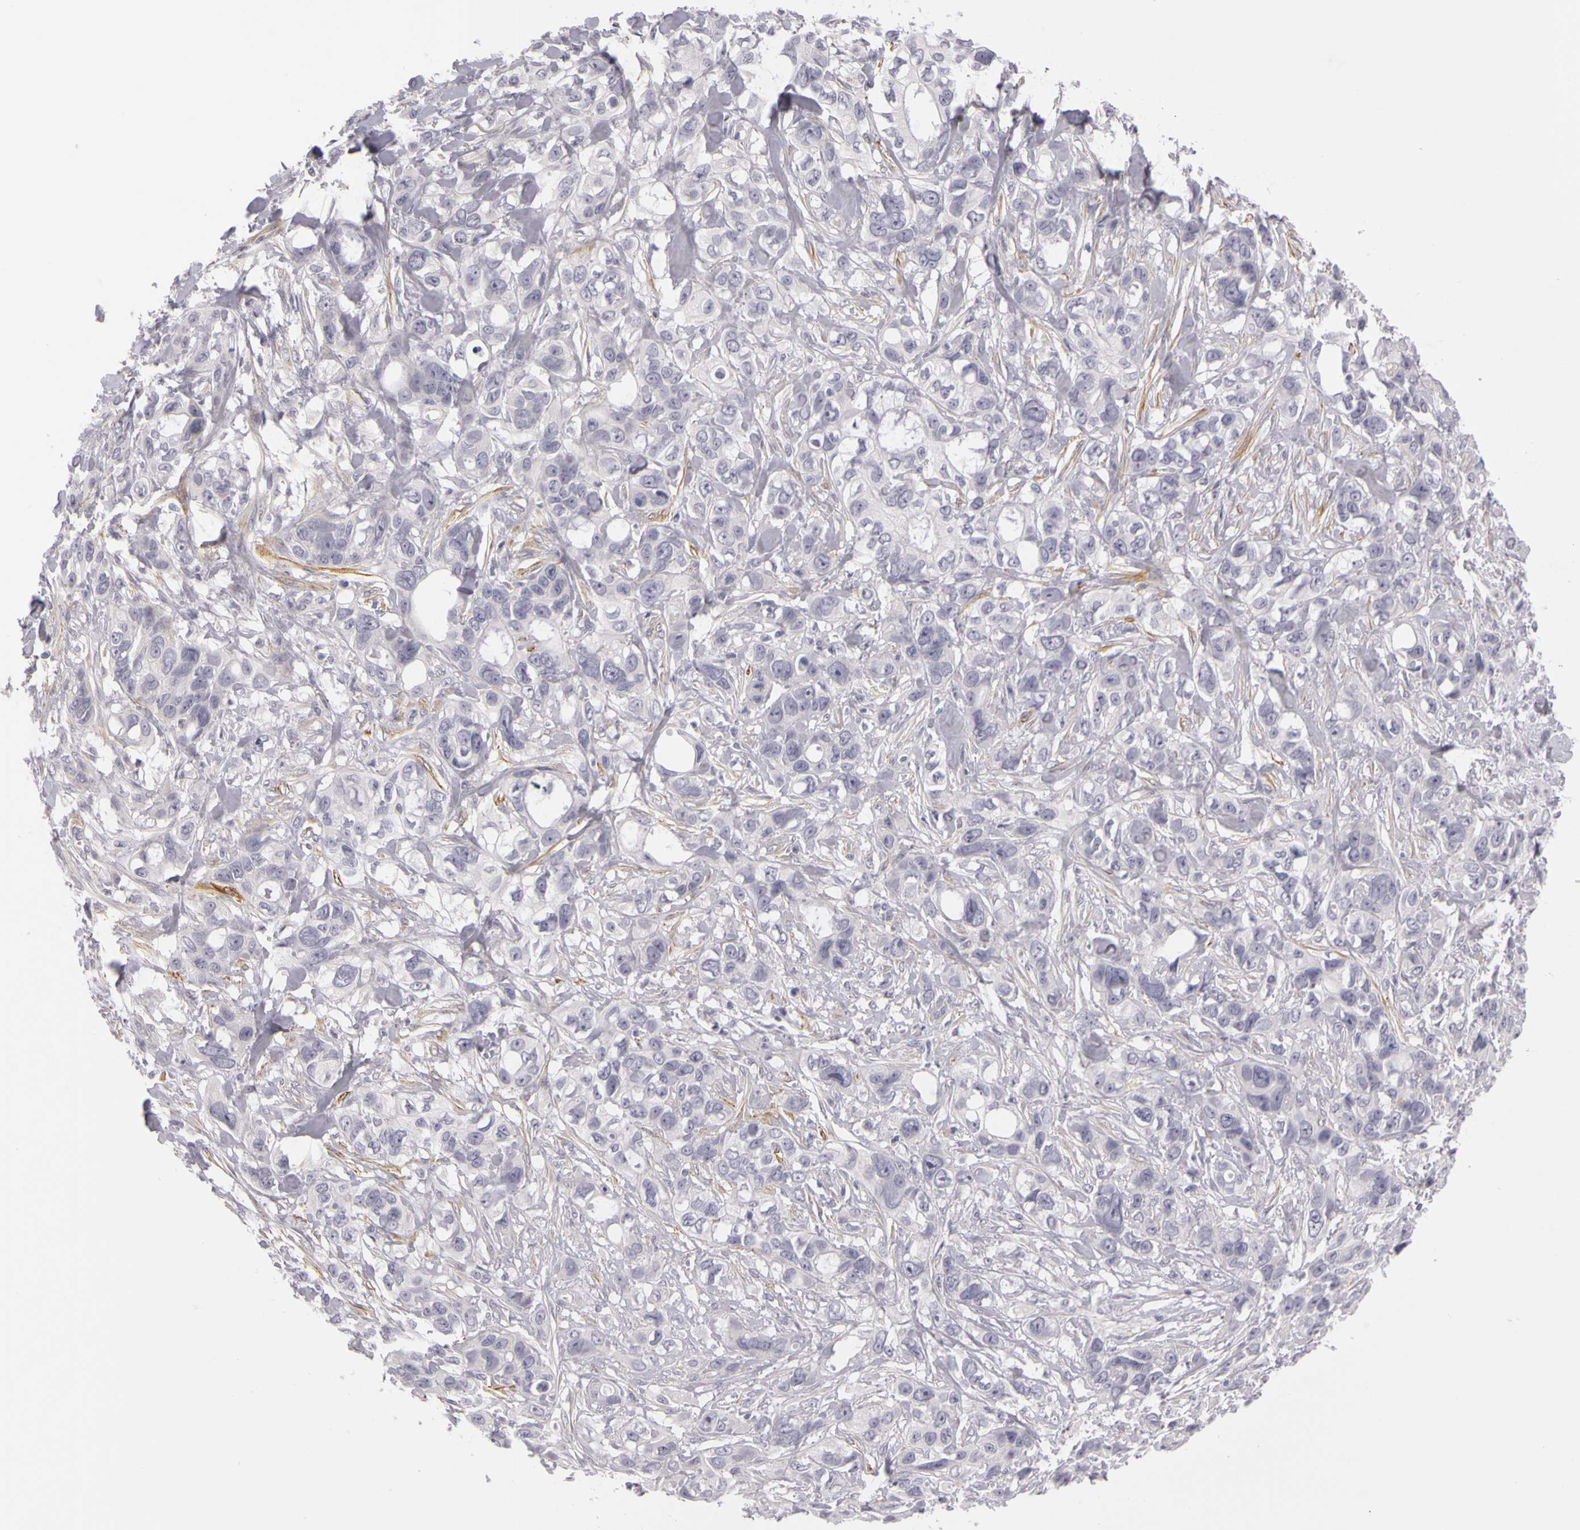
{"staining": {"intensity": "negative", "quantity": "none", "location": "none"}, "tissue": "stomach cancer", "cell_type": "Tumor cells", "image_type": "cancer", "snomed": [{"axis": "morphology", "description": "Adenocarcinoma, NOS"}, {"axis": "topography", "description": "Stomach, upper"}], "caption": "Human stomach cancer (adenocarcinoma) stained for a protein using immunohistochemistry (IHC) demonstrates no positivity in tumor cells.", "gene": "CNTN2", "patient": {"sex": "male", "age": 47}}